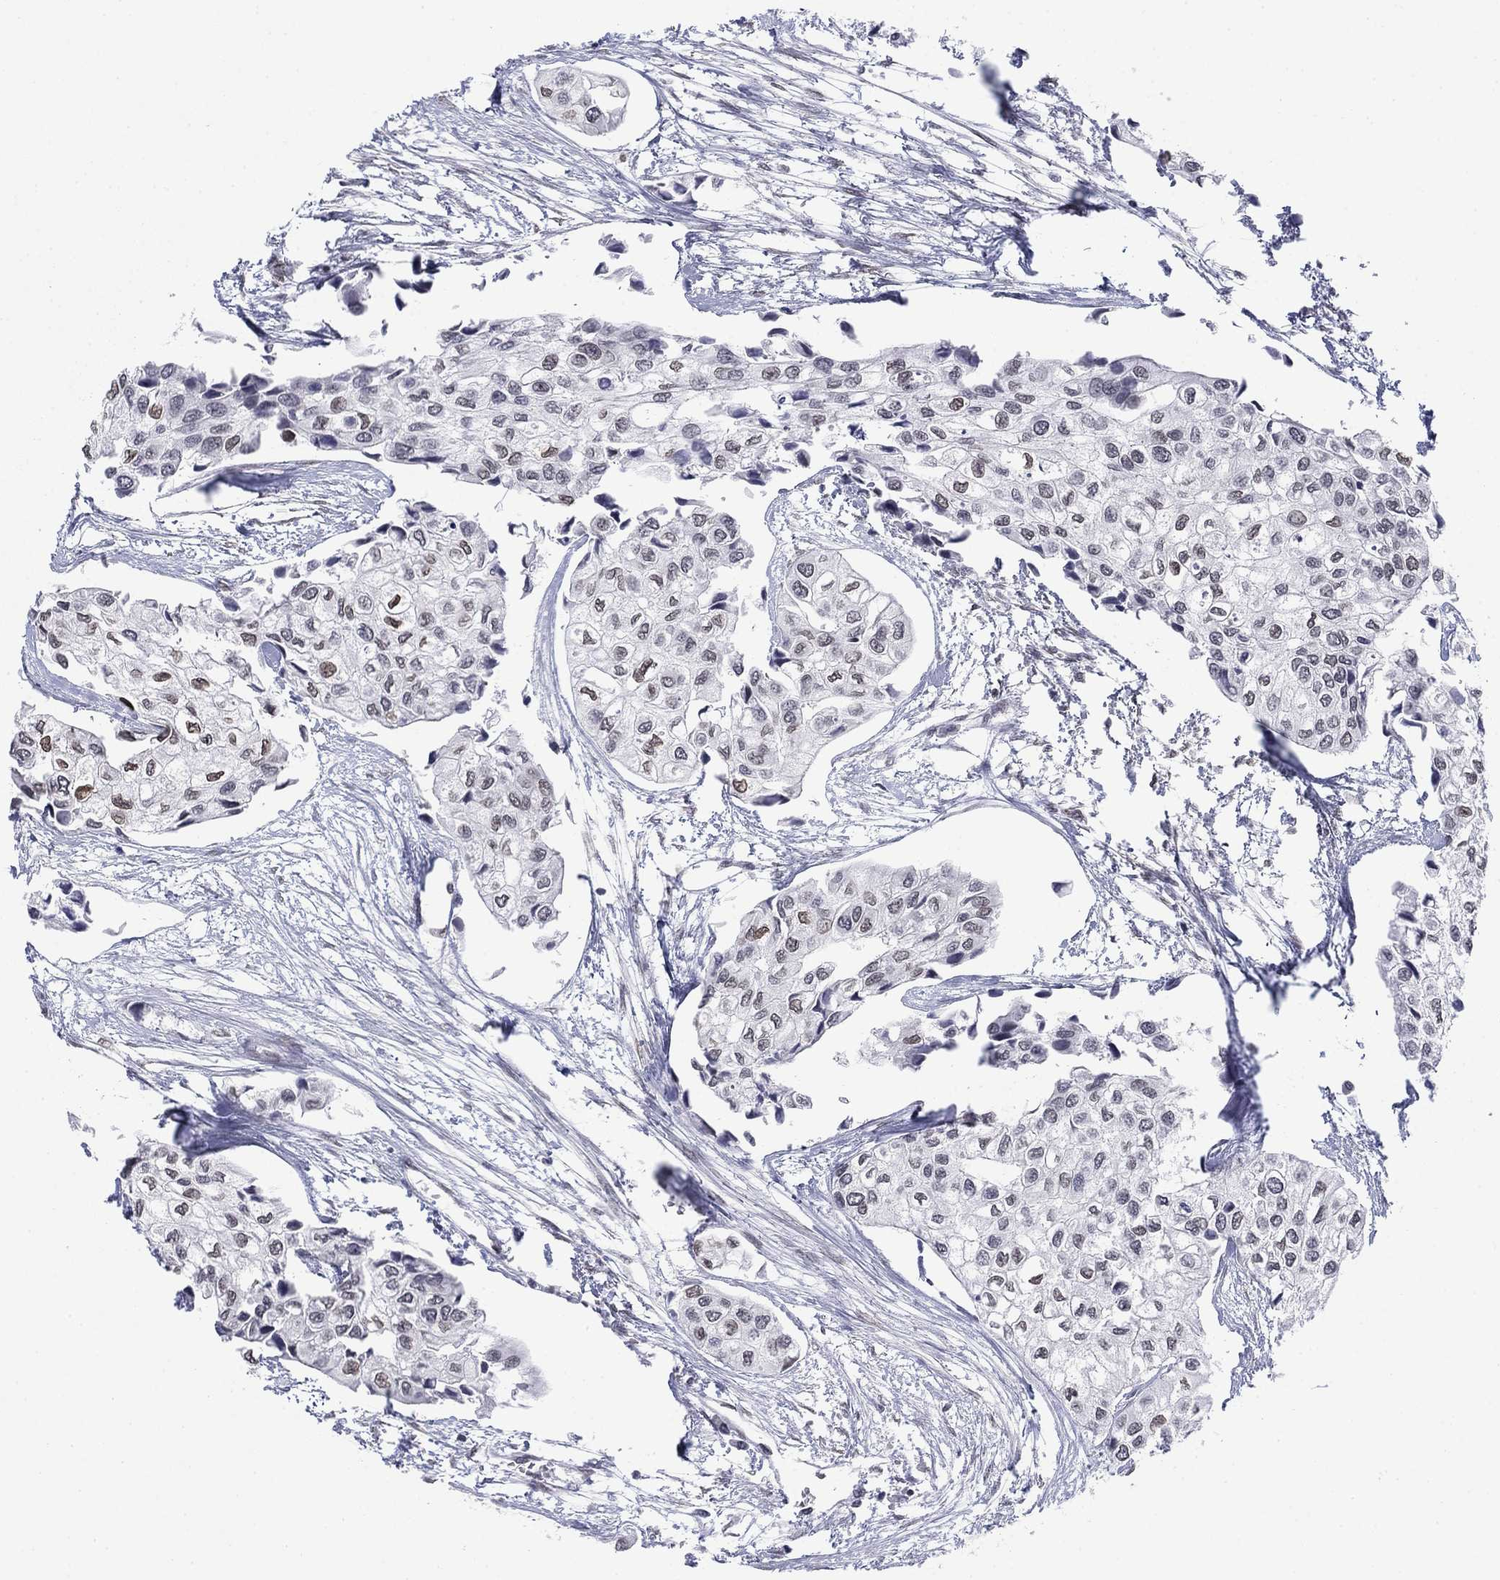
{"staining": {"intensity": "moderate", "quantity": "<25%", "location": "nuclear"}, "tissue": "urothelial cancer", "cell_type": "Tumor cells", "image_type": "cancer", "snomed": [{"axis": "morphology", "description": "Urothelial carcinoma, High grade"}, {"axis": "topography", "description": "Urinary bladder"}], "caption": "Protein staining displays moderate nuclear positivity in approximately <25% of tumor cells in urothelial cancer.", "gene": "TOR1AIP1", "patient": {"sex": "male", "age": 73}}